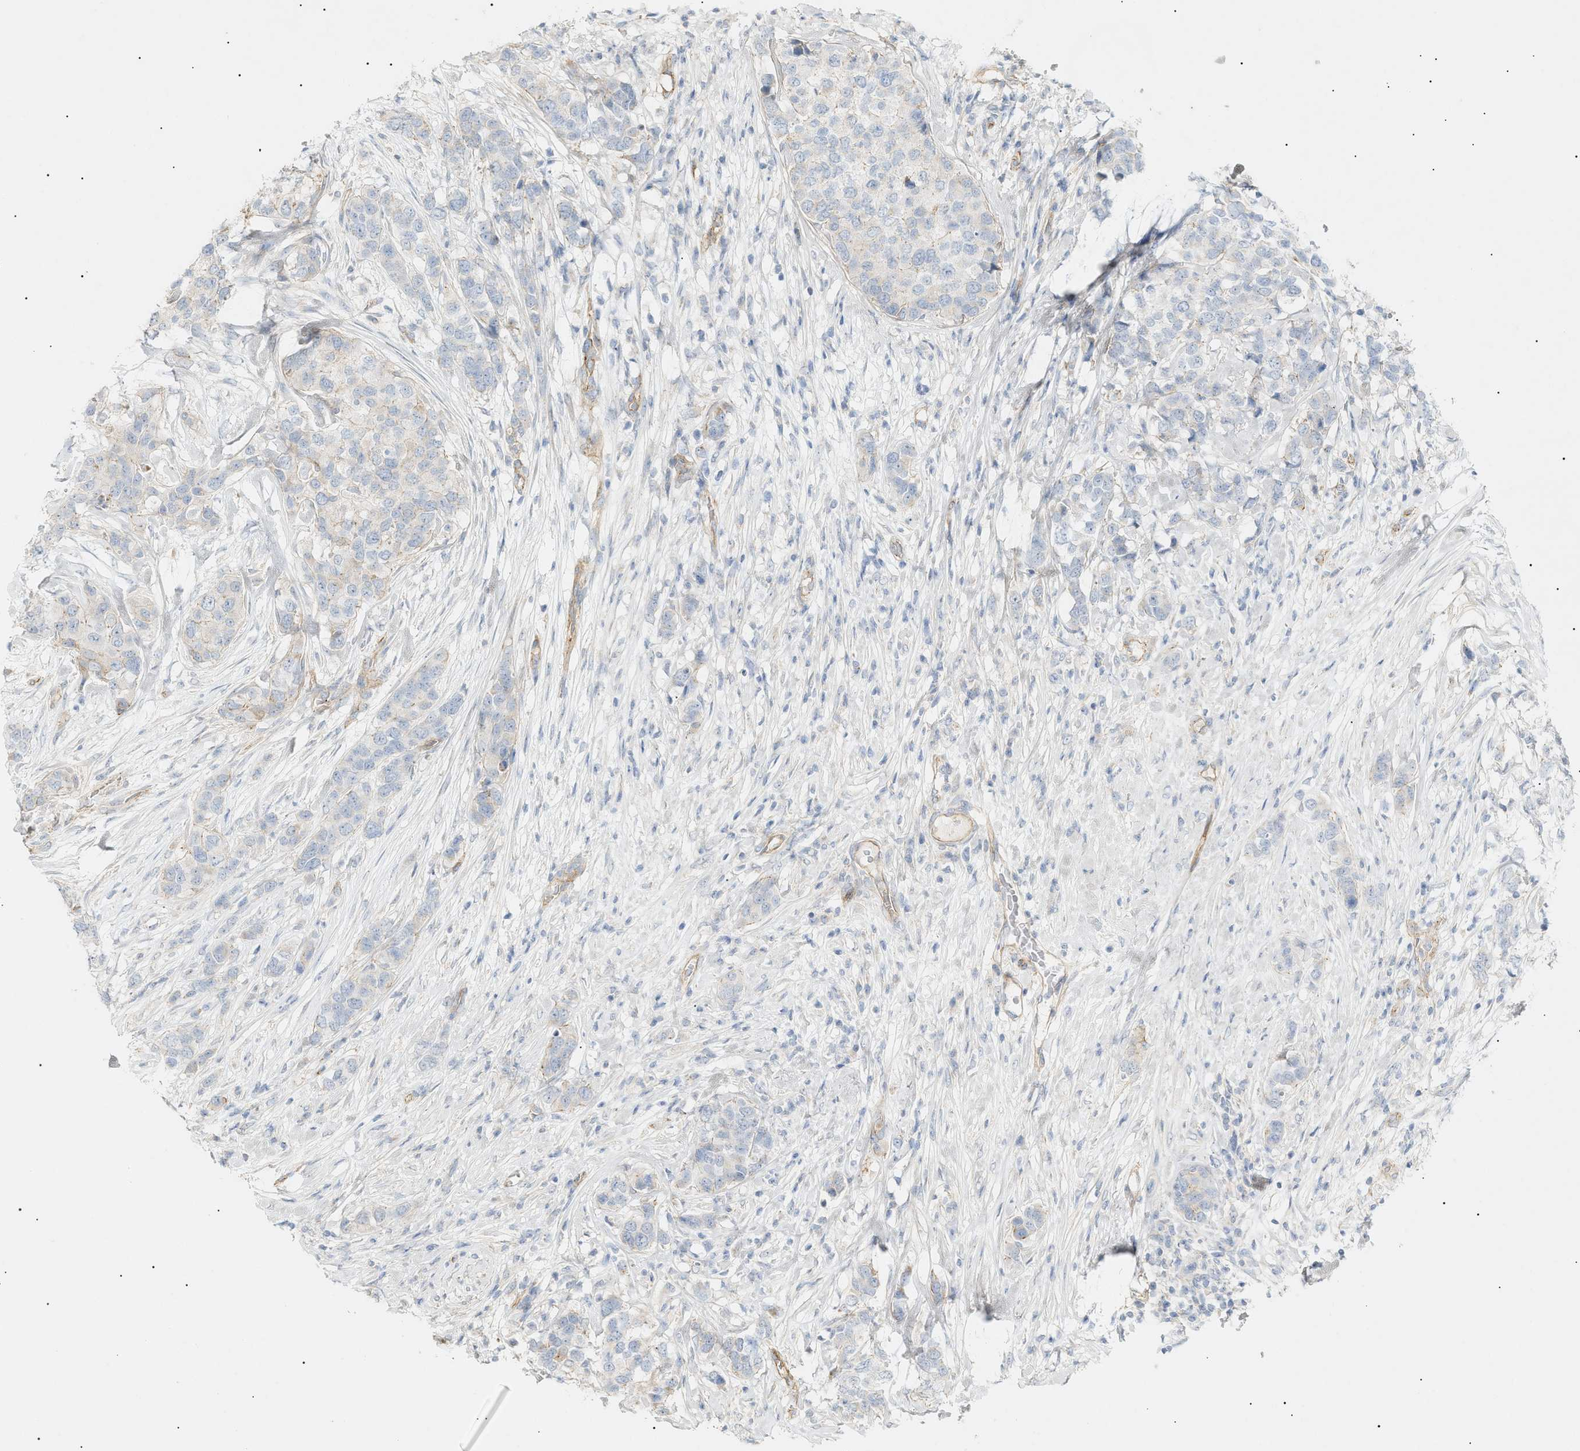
{"staining": {"intensity": "negative", "quantity": "none", "location": "none"}, "tissue": "breast cancer", "cell_type": "Tumor cells", "image_type": "cancer", "snomed": [{"axis": "morphology", "description": "Lobular carcinoma"}, {"axis": "topography", "description": "Breast"}], "caption": "The IHC image has no significant positivity in tumor cells of breast cancer (lobular carcinoma) tissue. (DAB (3,3'-diaminobenzidine) immunohistochemistry with hematoxylin counter stain).", "gene": "ZFHX2", "patient": {"sex": "female", "age": 59}}